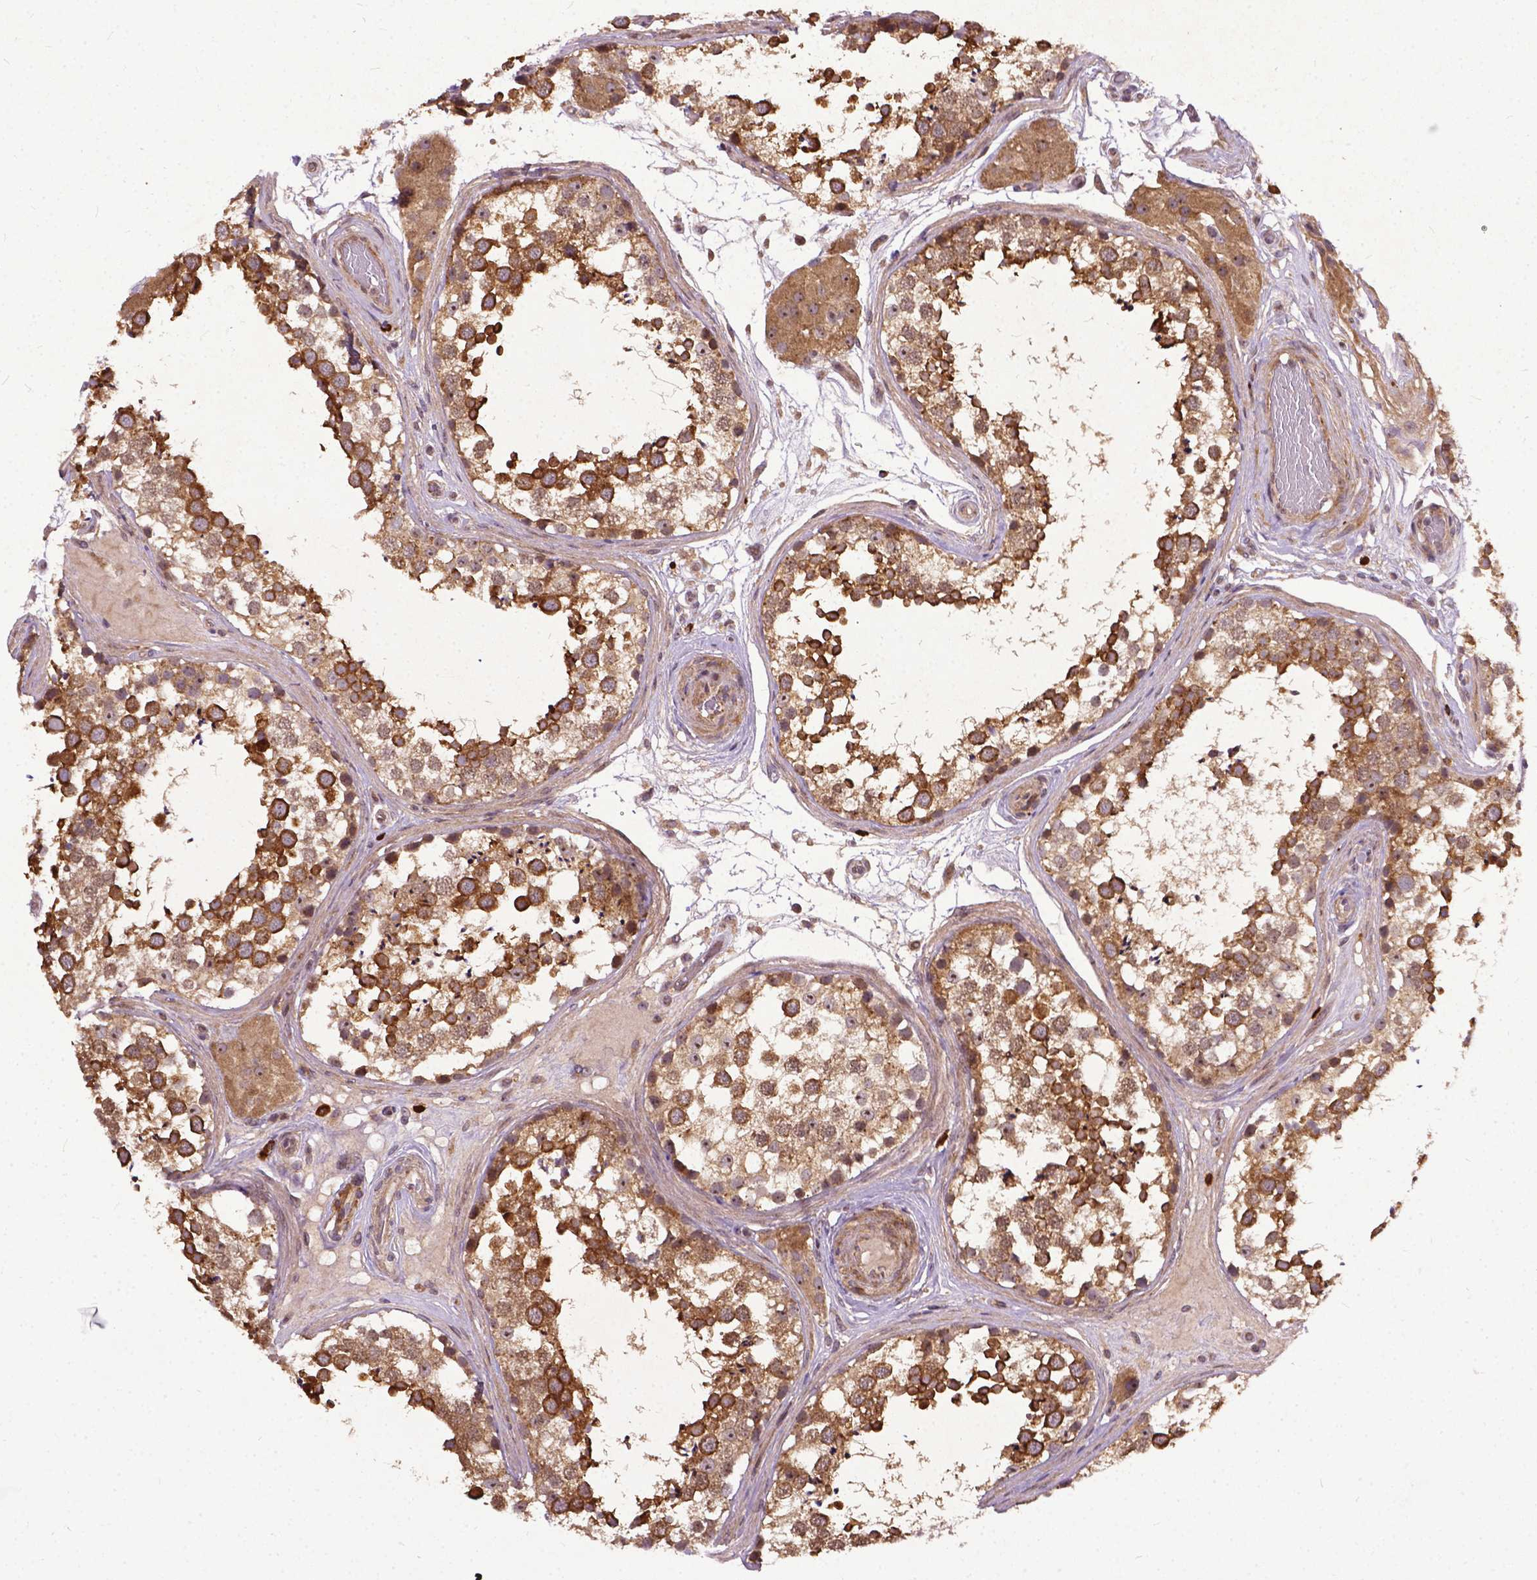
{"staining": {"intensity": "strong", "quantity": "25%-75%", "location": "cytoplasmic/membranous,nuclear"}, "tissue": "testis", "cell_type": "Cells in seminiferous ducts", "image_type": "normal", "snomed": [{"axis": "morphology", "description": "Normal tissue, NOS"}, {"axis": "morphology", "description": "Seminoma, NOS"}, {"axis": "topography", "description": "Testis"}], "caption": "Strong cytoplasmic/membranous,nuclear positivity for a protein is seen in approximately 25%-75% of cells in seminiferous ducts of normal testis using IHC.", "gene": "PARP3", "patient": {"sex": "male", "age": 65}}